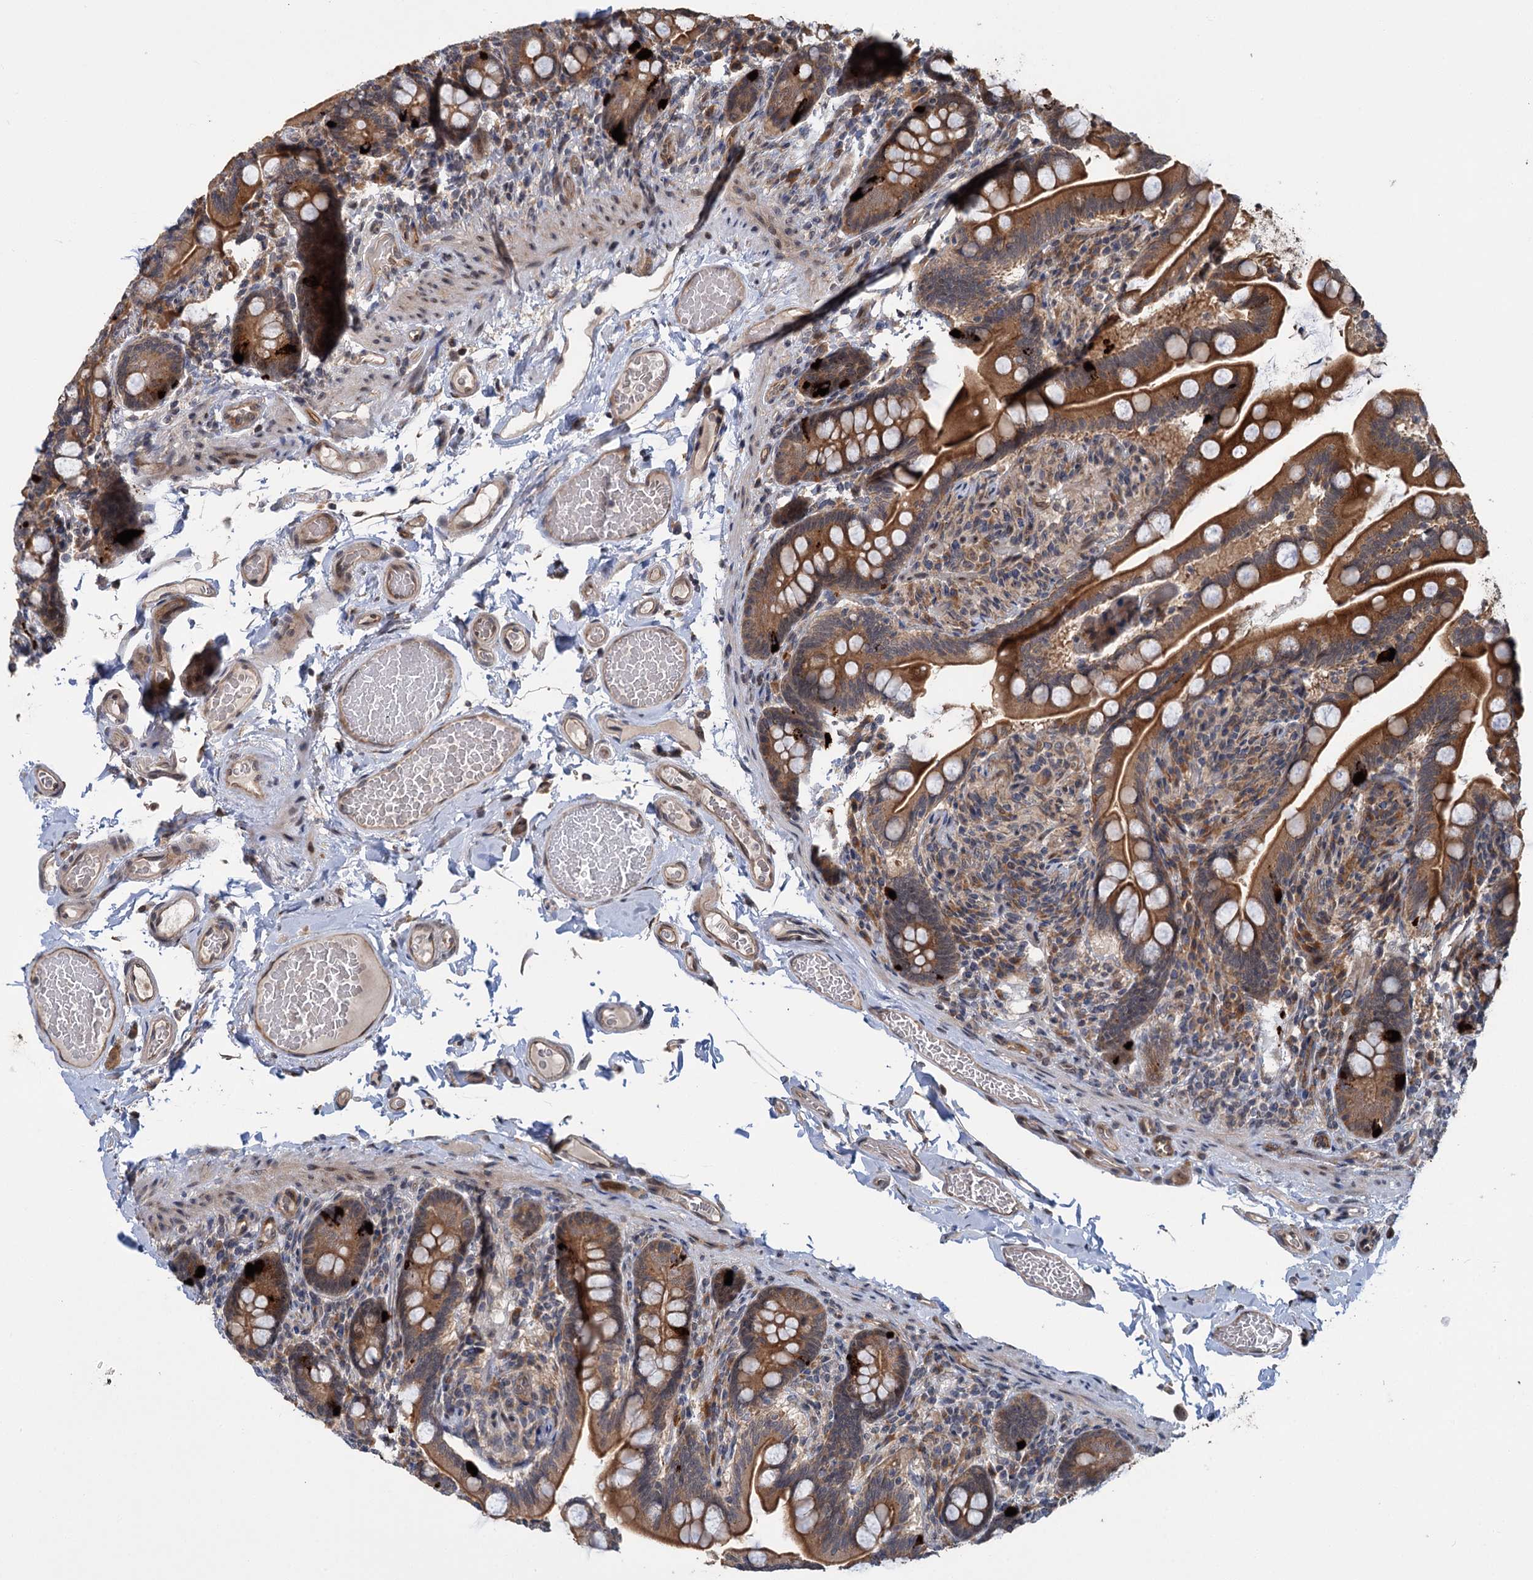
{"staining": {"intensity": "strong", "quantity": ">75%", "location": "cytoplasmic/membranous"}, "tissue": "small intestine", "cell_type": "Glandular cells", "image_type": "normal", "snomed": [{"axis": "morphology", "description": "Normal tissue, NOS"}, {"axis": "topography", "description": "Small intestine"}], "caption": "Glandular cells reveal high levels of strong cytoplasmic/membranous staining in about >75% of cells in unremarkable human small intestine.", "gene": "KANSL2", "patient": {"sex": "female", "age": 64}}